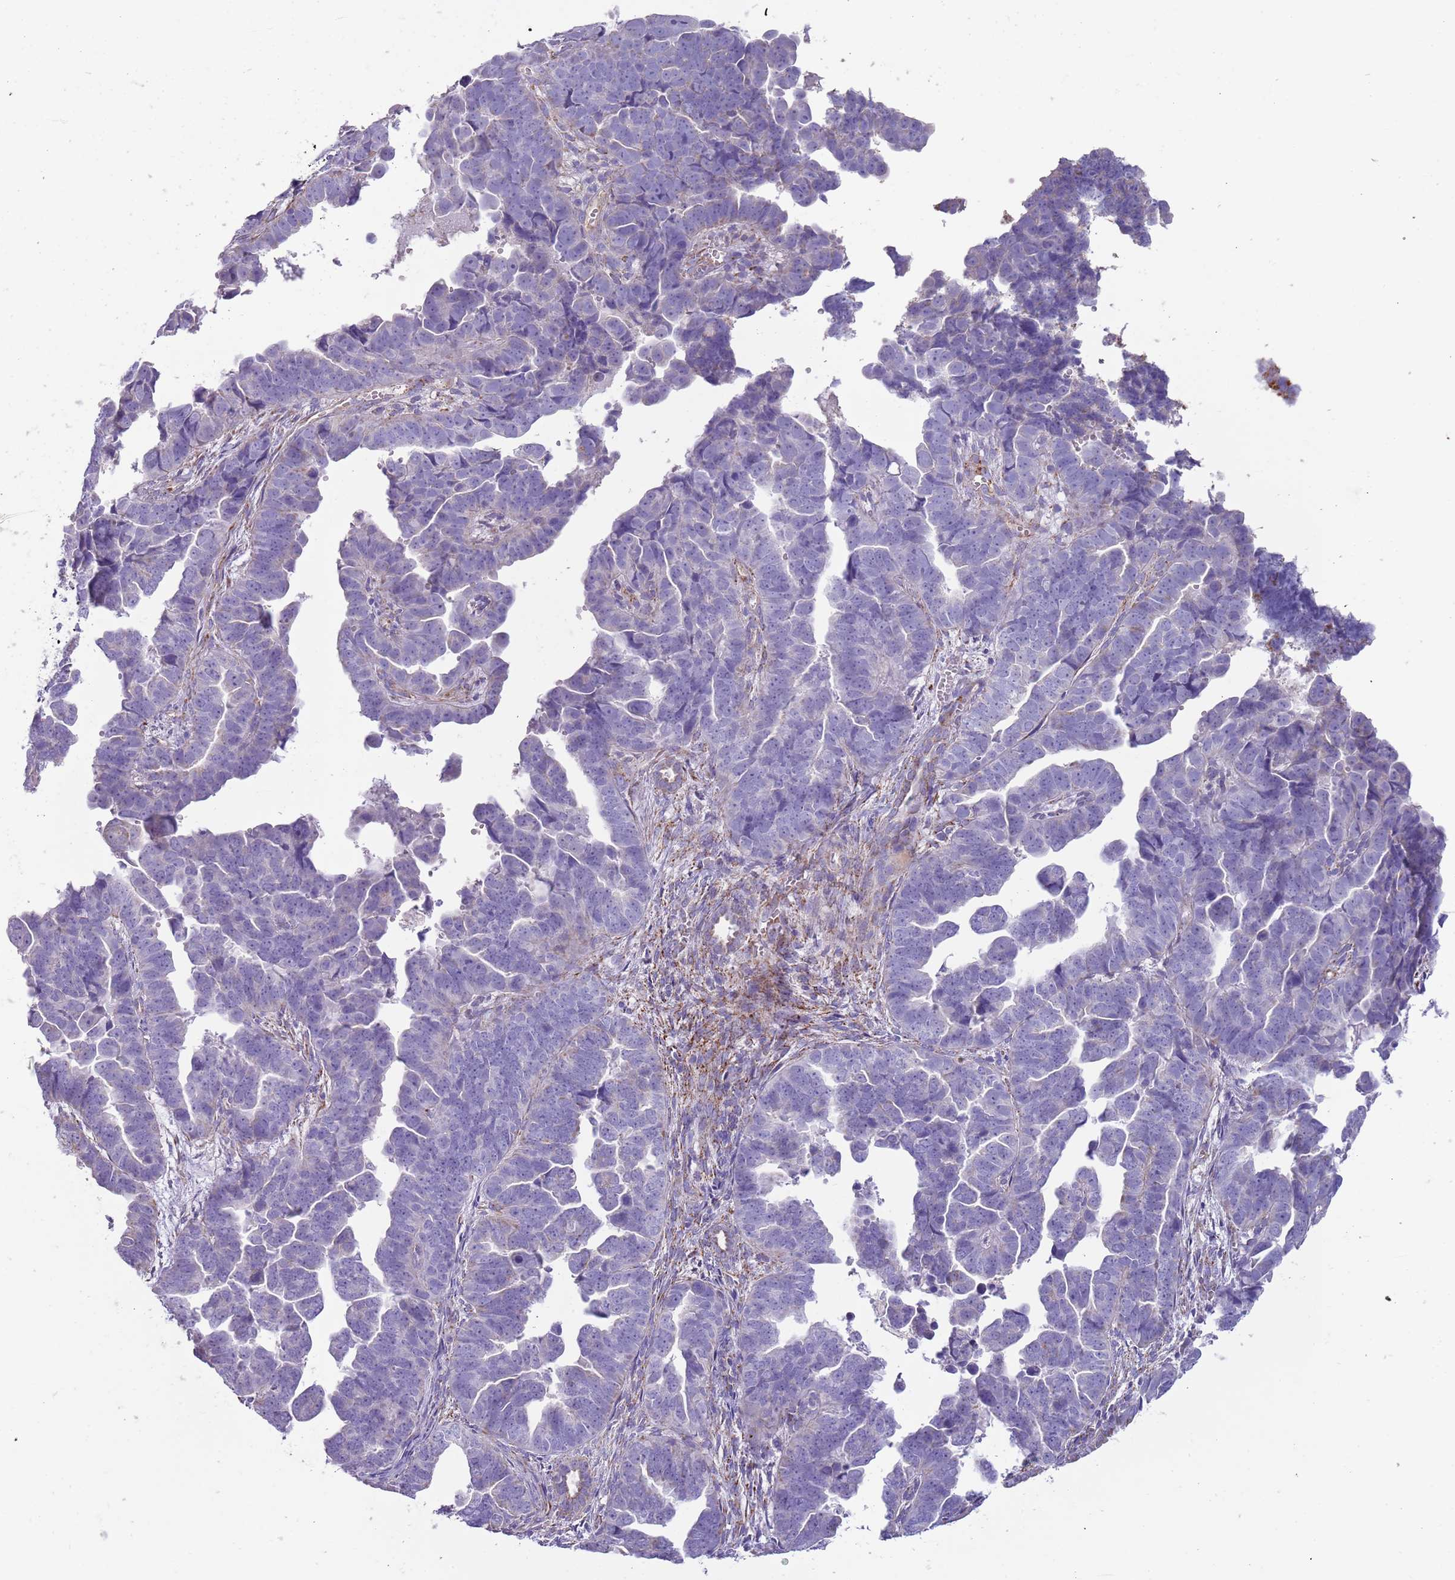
{"staining": {"intensity": "strong", "quantity": "<25%", "location": "cytoplasmic/membranous"}, "tissue": "endometrial cancer", "cell_type": "Tumor cells", "image_type": "cancer", "snomed": [{"axis": "morphology", "description": "Adenocarcinoma, NOS"}, {"axis": "topography", "description": "Endometrium"}], "caption": "There is medium levels of strong cytoplasmic/membranous positivity in tumor cells of endometrial adenocarcinoma, as demonstrated by immunohistochemical staining (brown color).", "gene": "RNF222", "patient": {"sex": "female", "age": 75}}